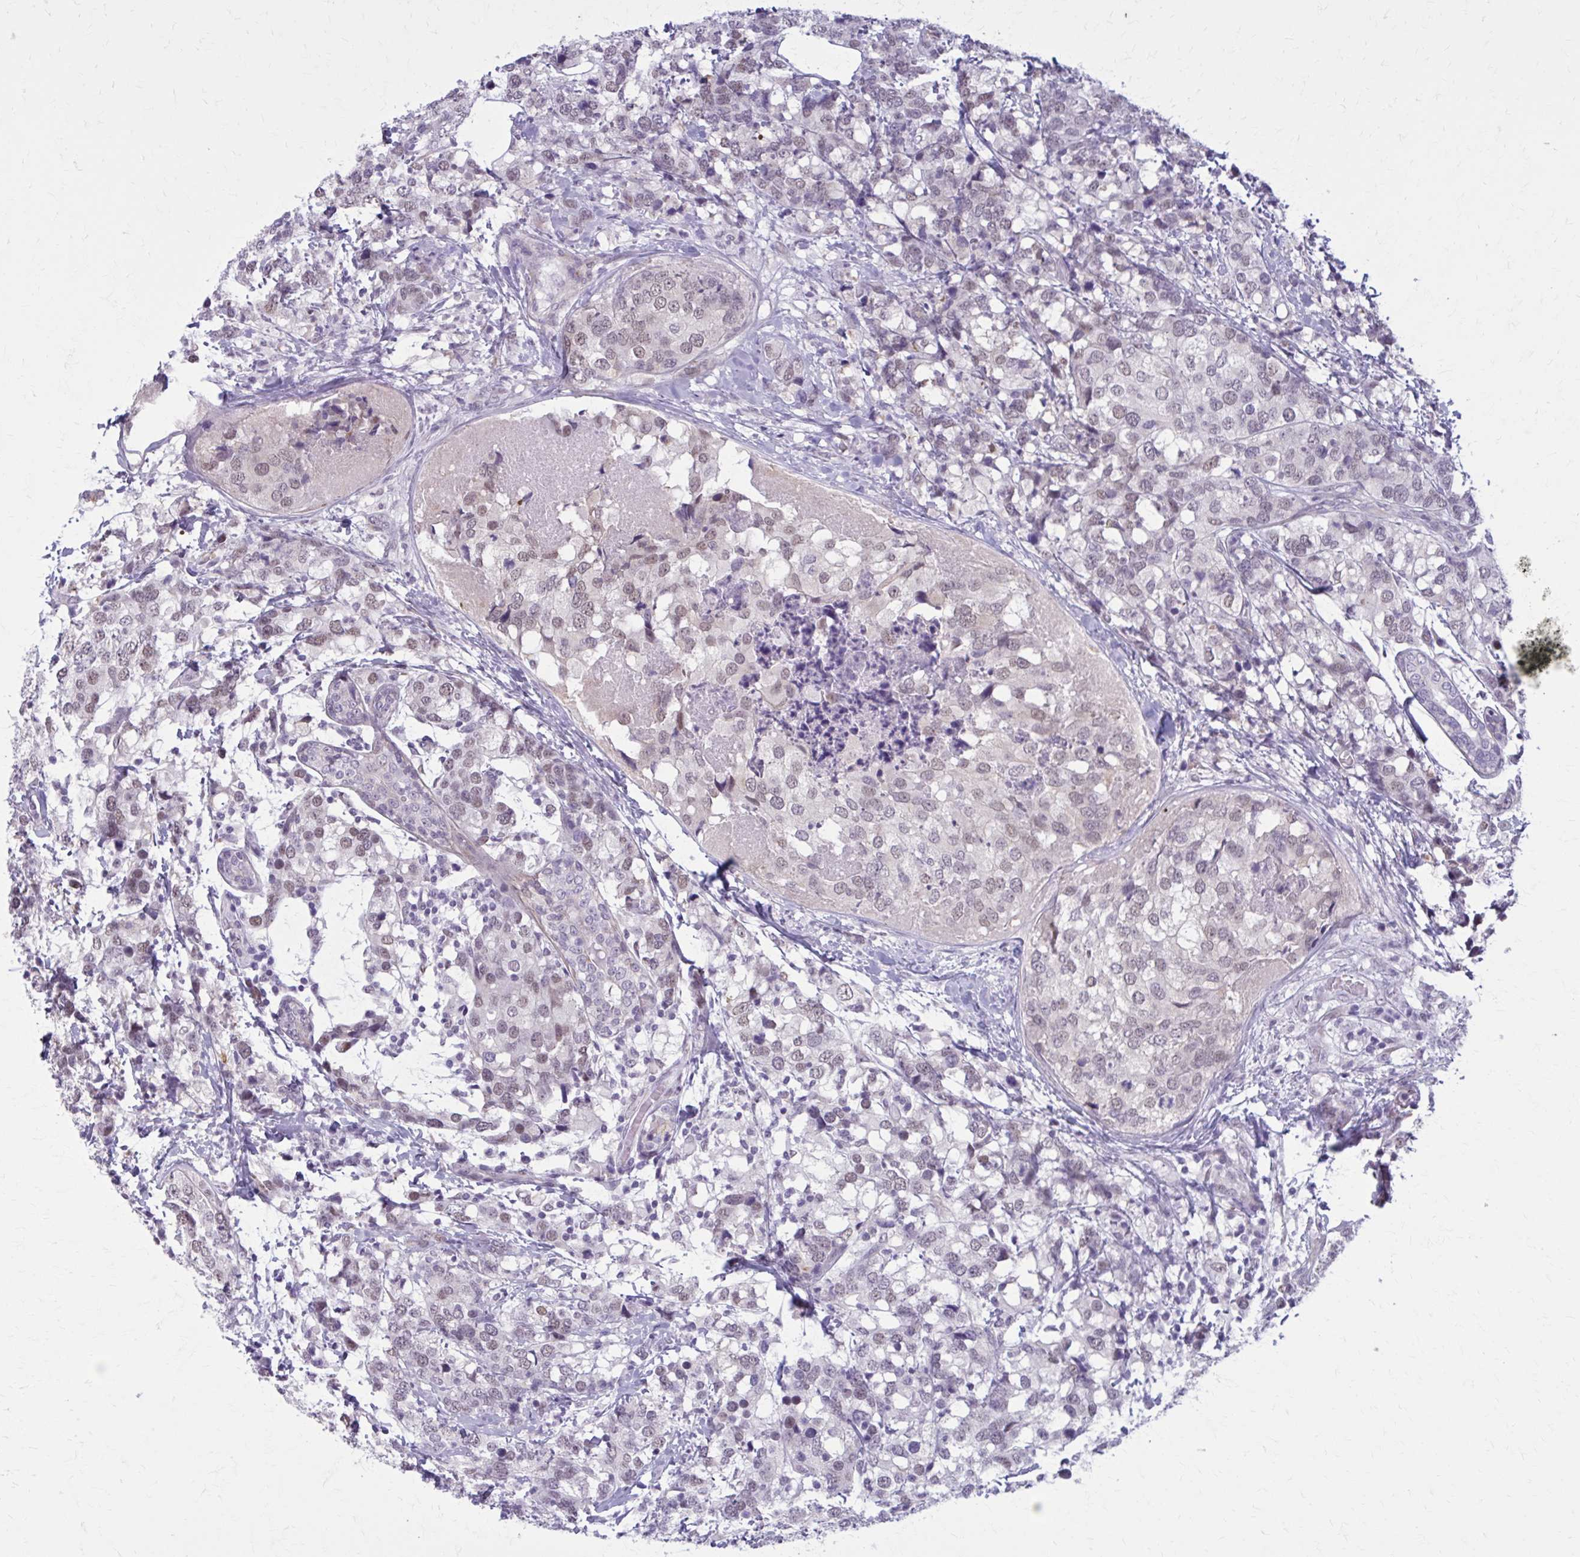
{"staining": {"intensity": "weak", "quantity": "<25%", "location": "nuclear"}, "tissue": "breast cancer", "cell_type": "Tumor cells", "image_type": "cancer", "snomed": [{"axis": "morphology", "description": "Lobular carcinoma"}, {"axis": "topography", "description": "Breast"}], "caption": "There is no significant expression in tumor cells of lobular carcinoma (breast).", "gene": "NUMBL", "patient": {"sex": "female", "age": 59}}